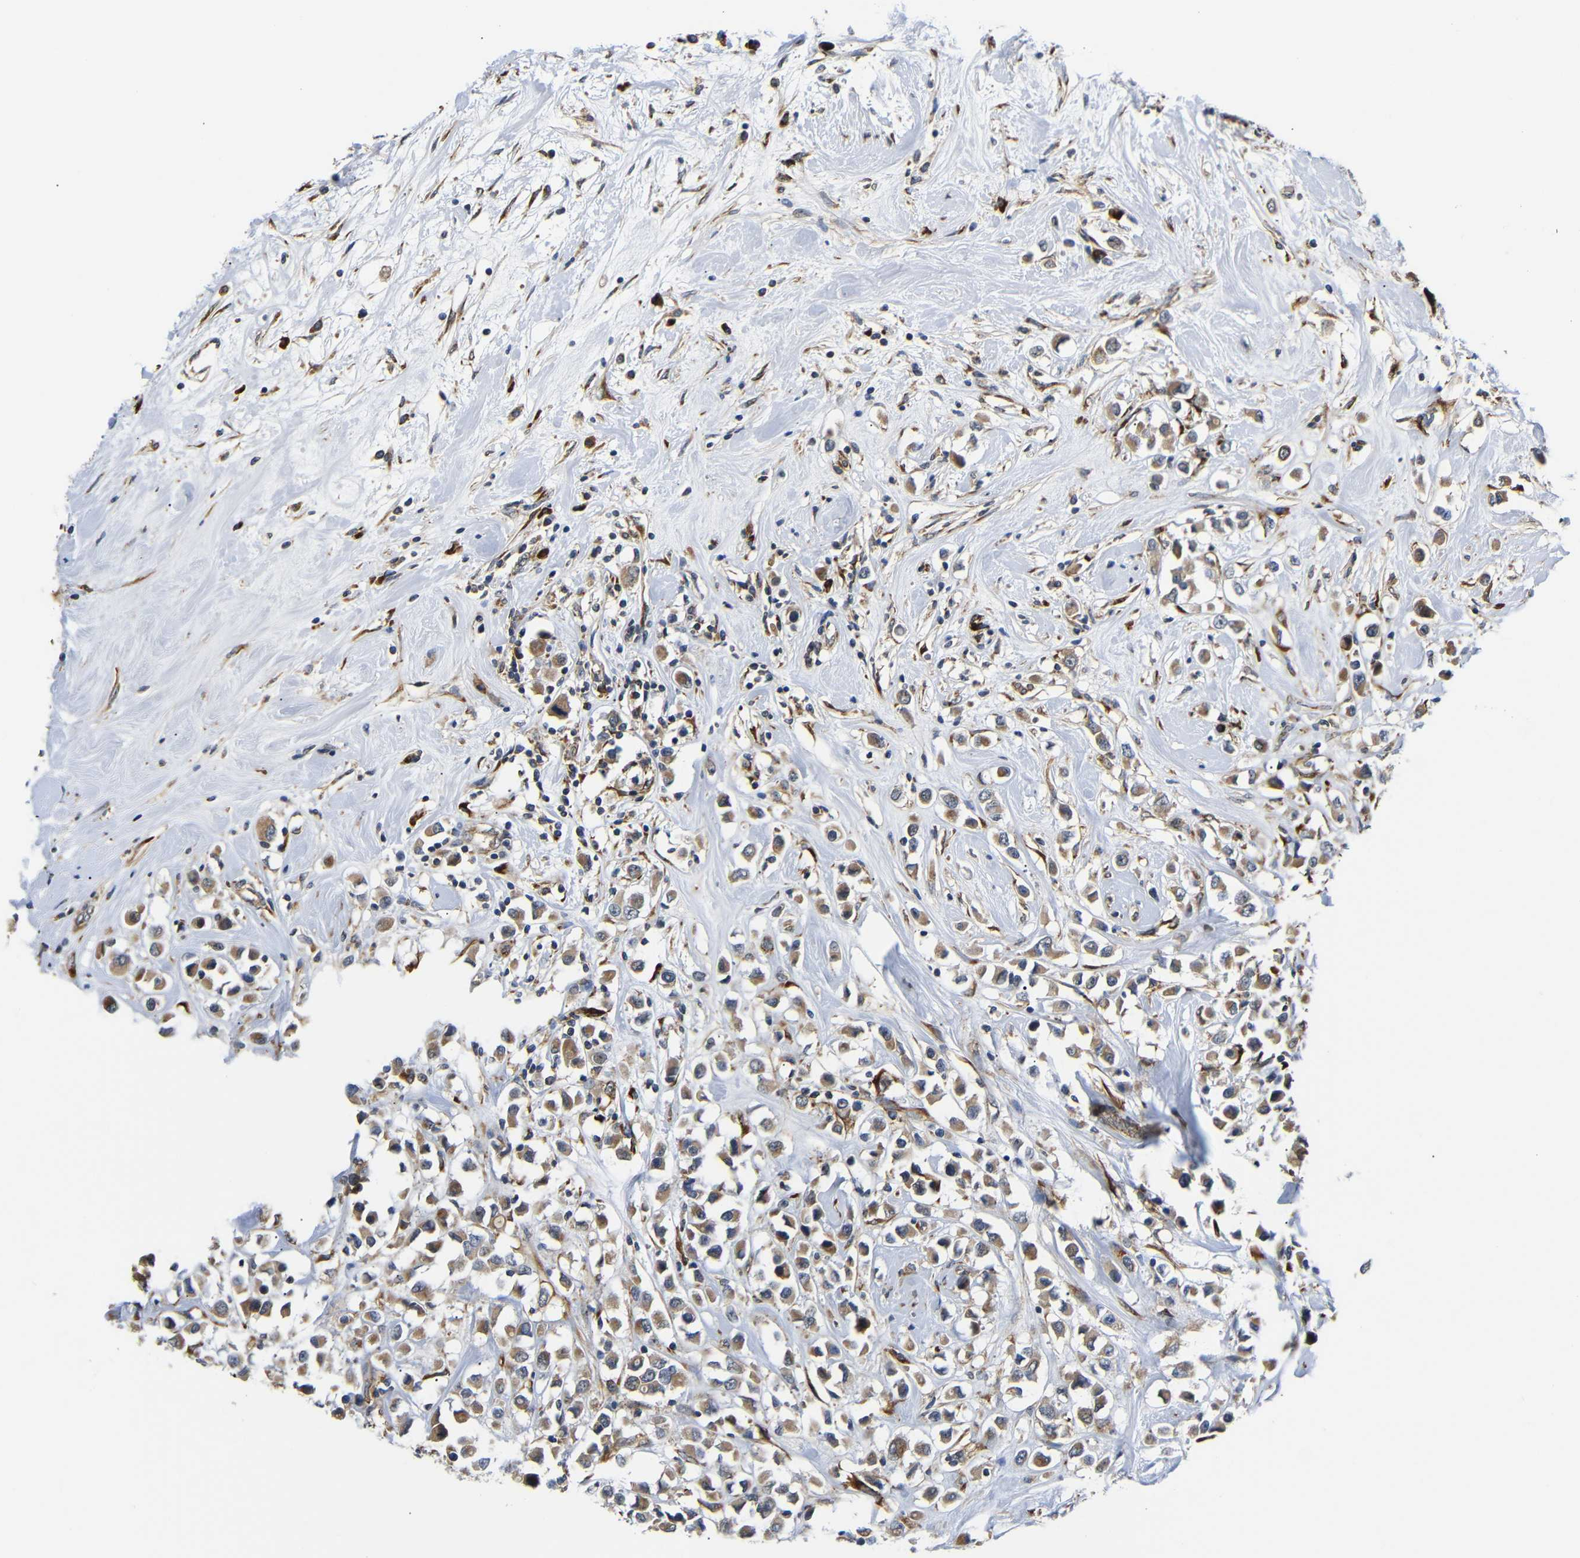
{"staining": {"intensity": "moderate", "quantity": ">75%", "location": "cytoplasmic/membranous"}, "tissue": "breast cancer", "cell_type": "Tumor cells", "image_type": "cancer", "snomed": [{"axis": "morphology", "description": "Duct carcinoma"}, {"axis": "topography", "description": "Breast"}], "caption": "High-magnification brightfield microscopy of invasive ductal carcinoma (breast) stained with DAB (3,3'-diaminobenzidine) (brown) and counterstained with hematoxylin (blue). tumor cells exhibit moderate cytoplasmic/membranous positivity is present in approximately>75% of cells.", "gene": "KANK4", "patient": {"sex": "female", "age": 61}}